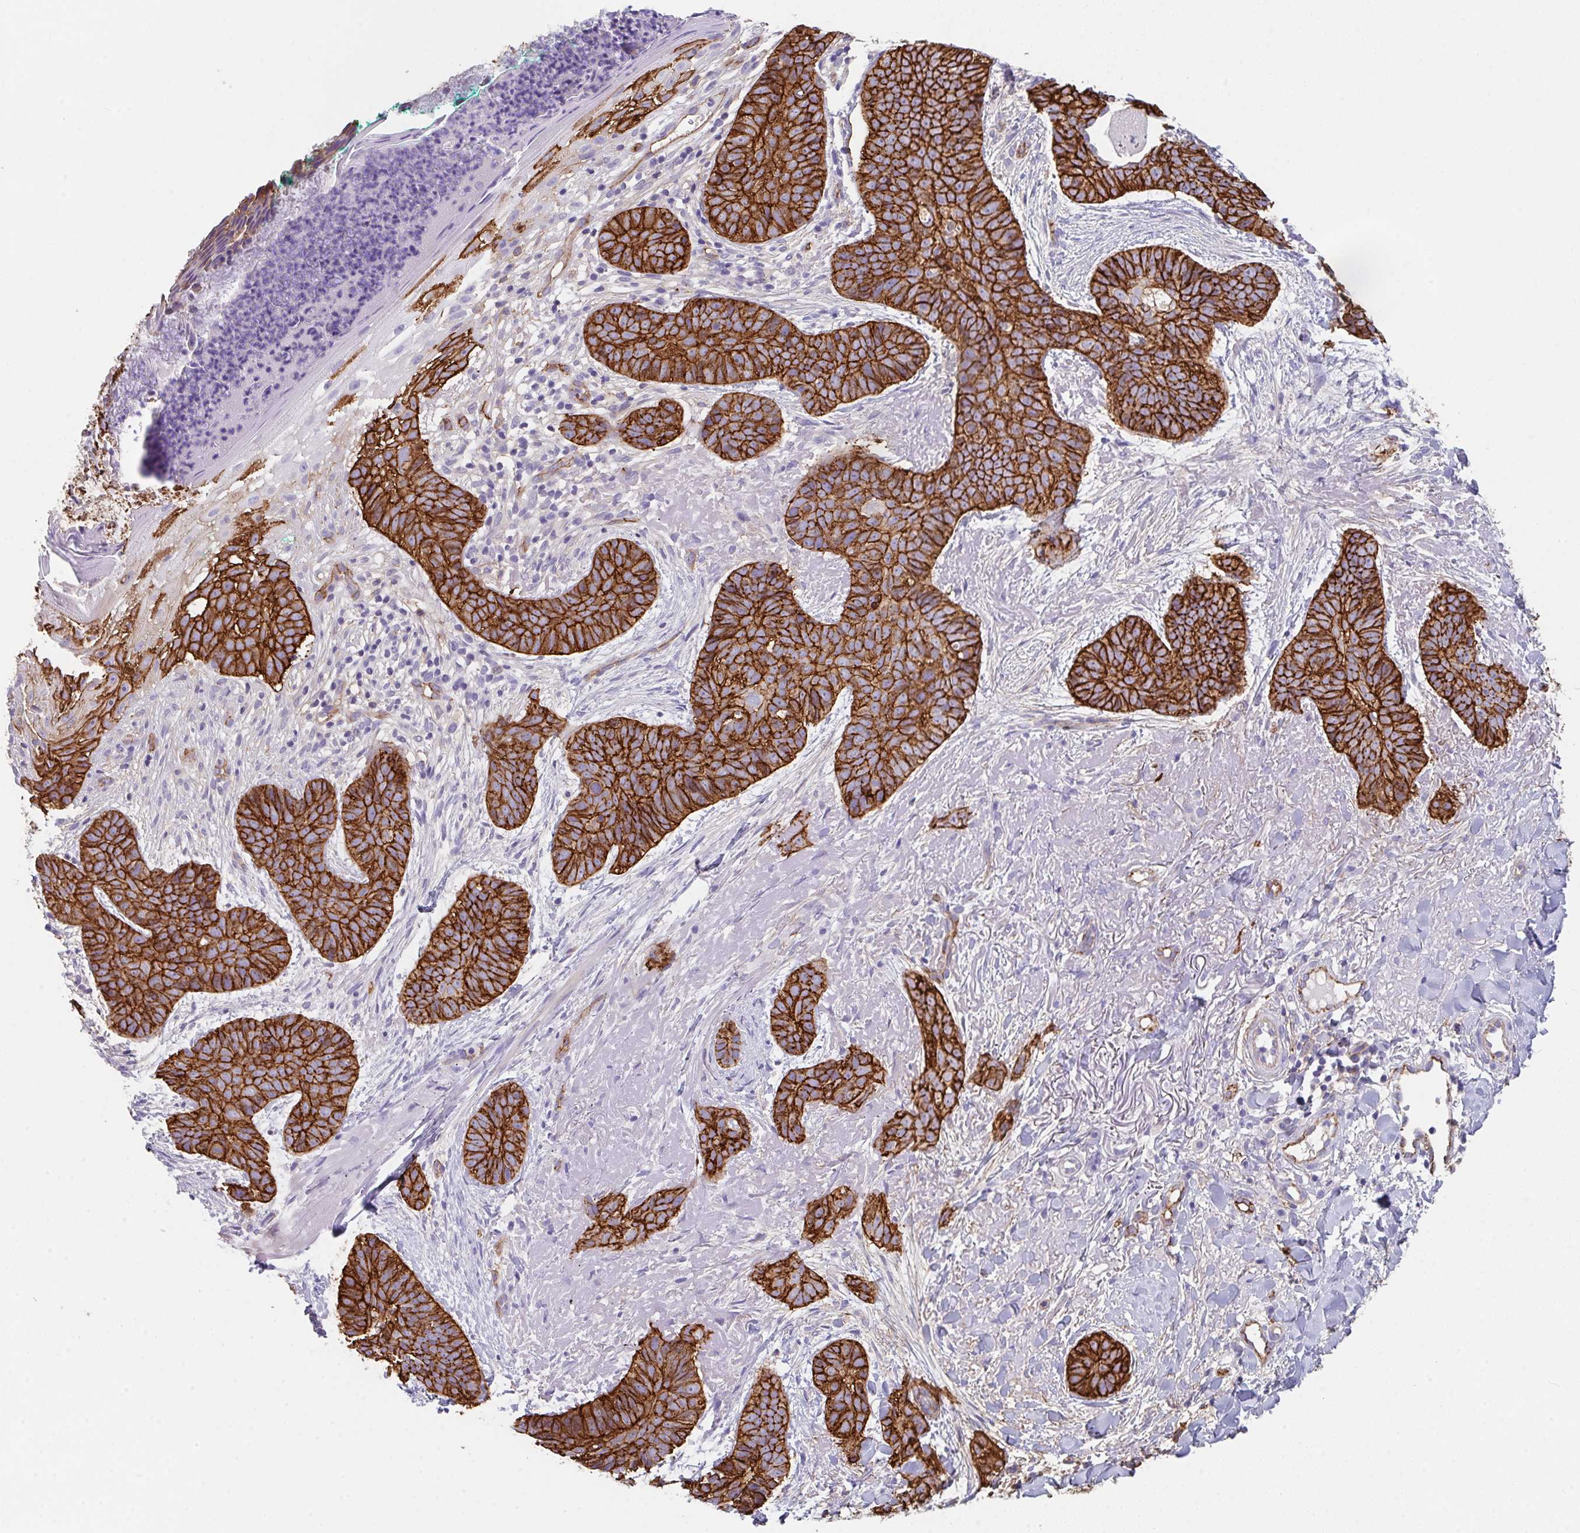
{"staining": {"intensity": "strong", "quantity": ">75%", "location": "cytoplasmic/membranous"}, "tissue": "skin cancer", "cell_type": "Tumor cells", "image_type": "cancer", "snomed": [{"axis": "morphology", "description": "Basal cell carcinoma"}, {"axis": "topography", "description": "Skin"}, {"axis": "topography", "description": "Skin of face"}, {"axis": "topography", "description": "Skin of nose"}], "caption": "Immunohistochemistry (IHC) image of neoplastic tissue: basal cell carcinoma (skin) stained using IHC displays high levels of strong protein expression localized specifically in the cytoplasmic/membranous of tumor cells, appearing as a cytoplasmic/membranous brown color.", "gene": "DBN1", "patient": {"sex": "female", "age": 86}}